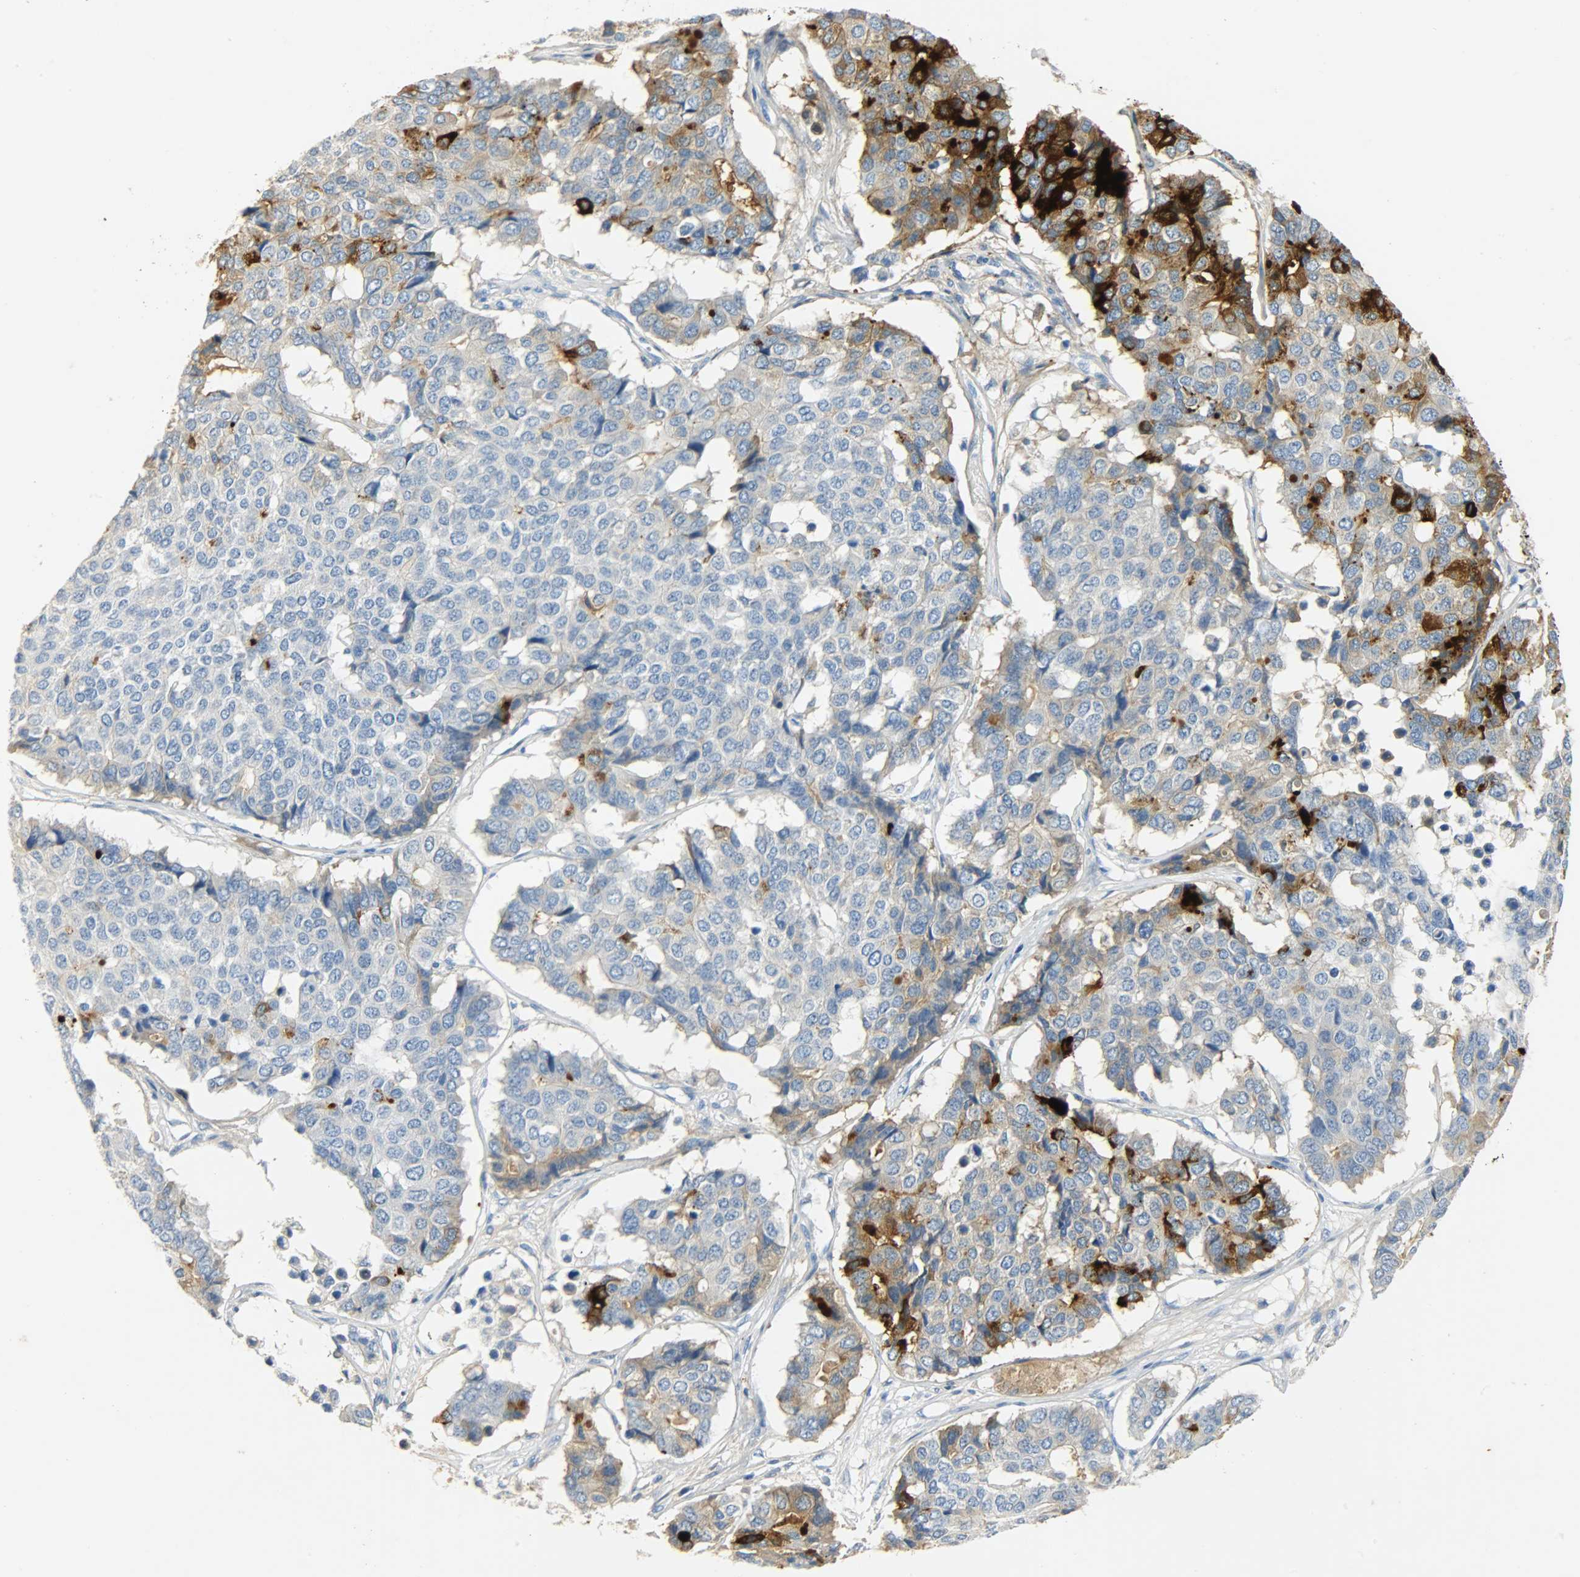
{"staining": {"intensity": "strong", "quantity": "<25%", "location": "cytoplasmic/membranous"}, "tissue": "pancreatic cancer", "cell_type": "Tumor cells", "image_type": "cancer", "snomed": [{"axis": "morphology", "description": "Adenocarcinoma, NOS"}, {"axis": "topography", "description": "Pancreas"}], "caption": "An immunohistochemistry (IHC) photomicrograph of tumor tissue is shown. Protein staining in brown highlights strong cytoplasmic/membranous positivity in pancreatic cancer (adenocarcinoma) within tumor cells.", "gene": "CRP", "patient": {"sex": "male", "age": 50}}